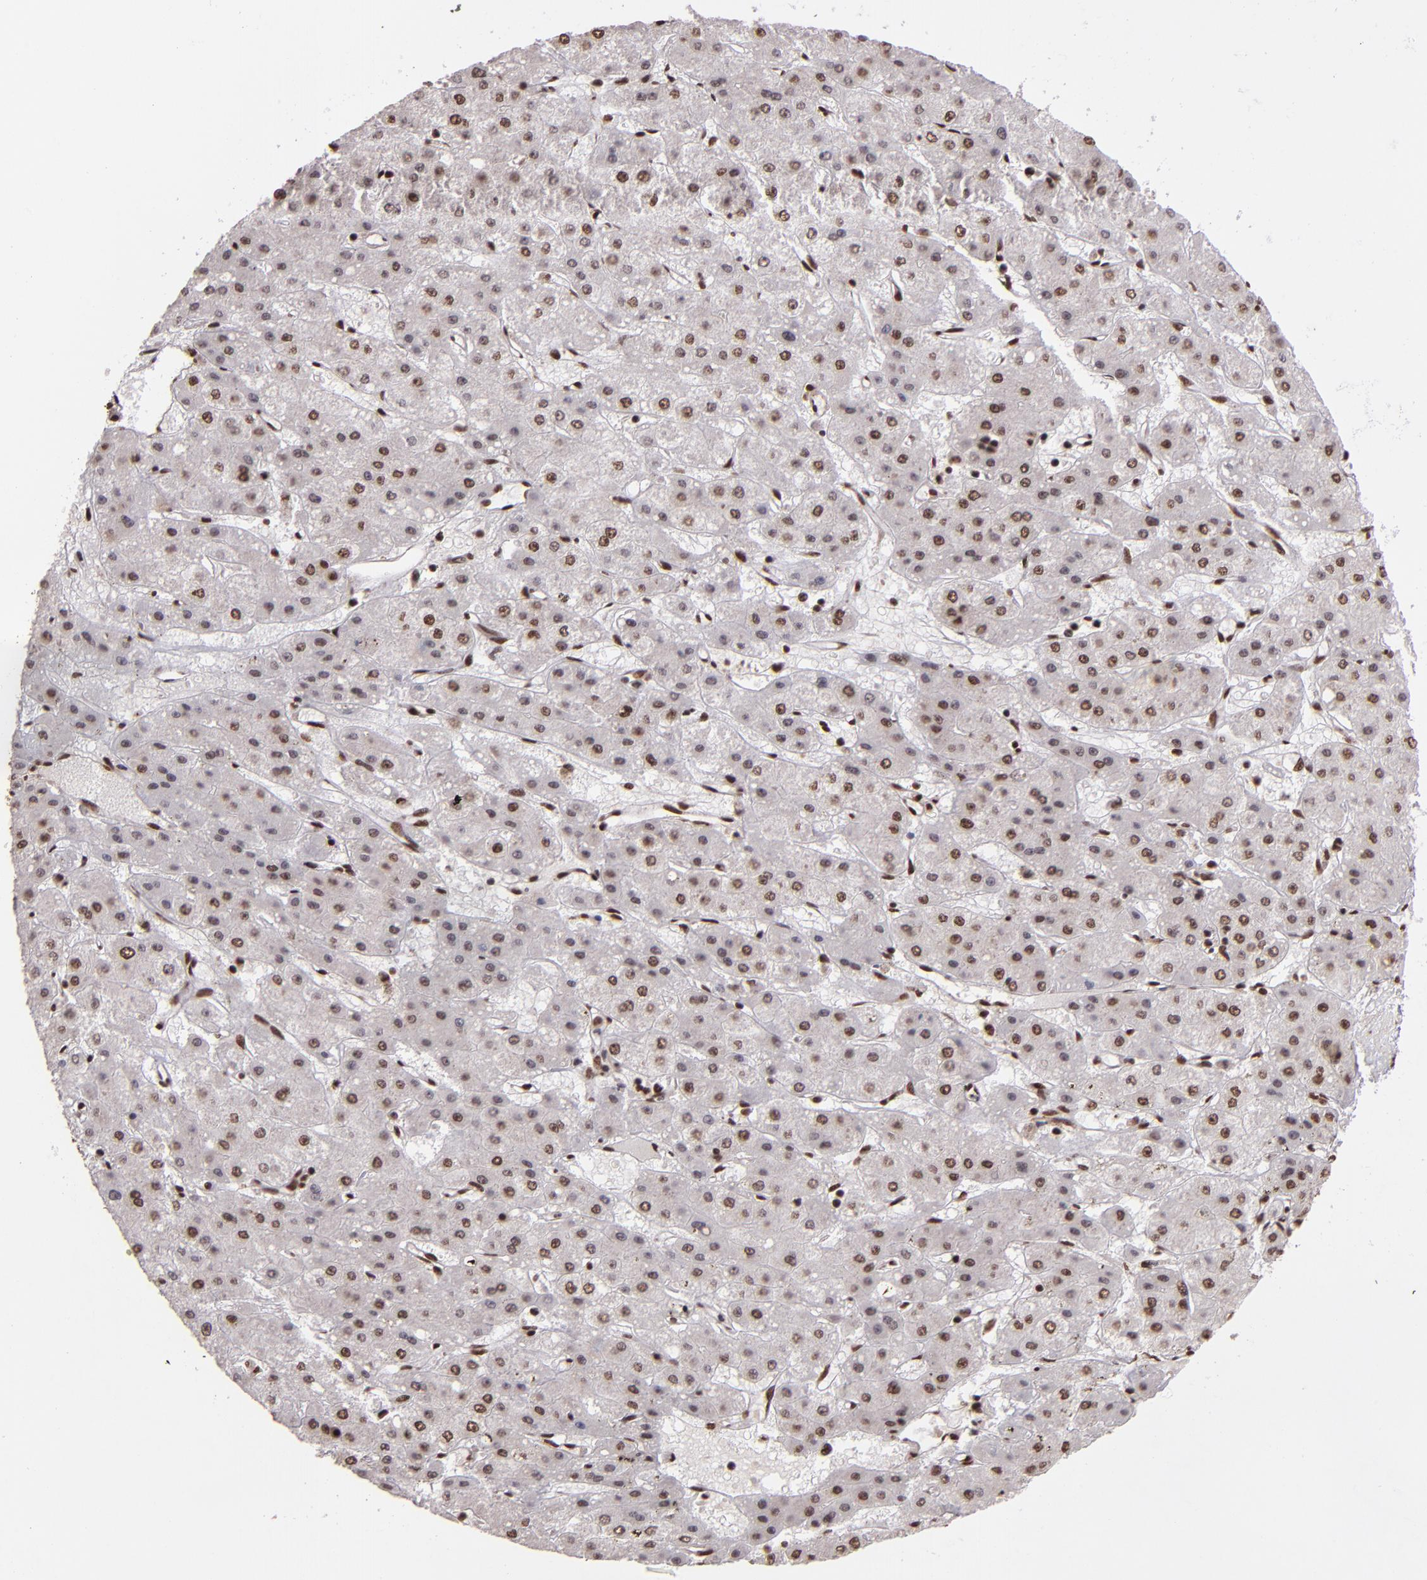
{"staining": {"intensity": "moderate", "quantity": "25%-75%", "location": "nuclear"}, "tissue": "liver cancer", "cell_type": "Tumor cells", "image_type": "cancer", "snomed": [{"axis": "morphology", "description": "Carcinoma, Hepatocellular, NOS"}, {"axis": "topography", "description": "Liver"}], "caption": "DAB immunohistochemical staining of human hepatocellular carcinoma (liver) displays moderate nuclear protein positivity in about 25%-75% of tumor cells.", "gene": "PQBP1", "patient": {"sex": "female", "age": 52}}